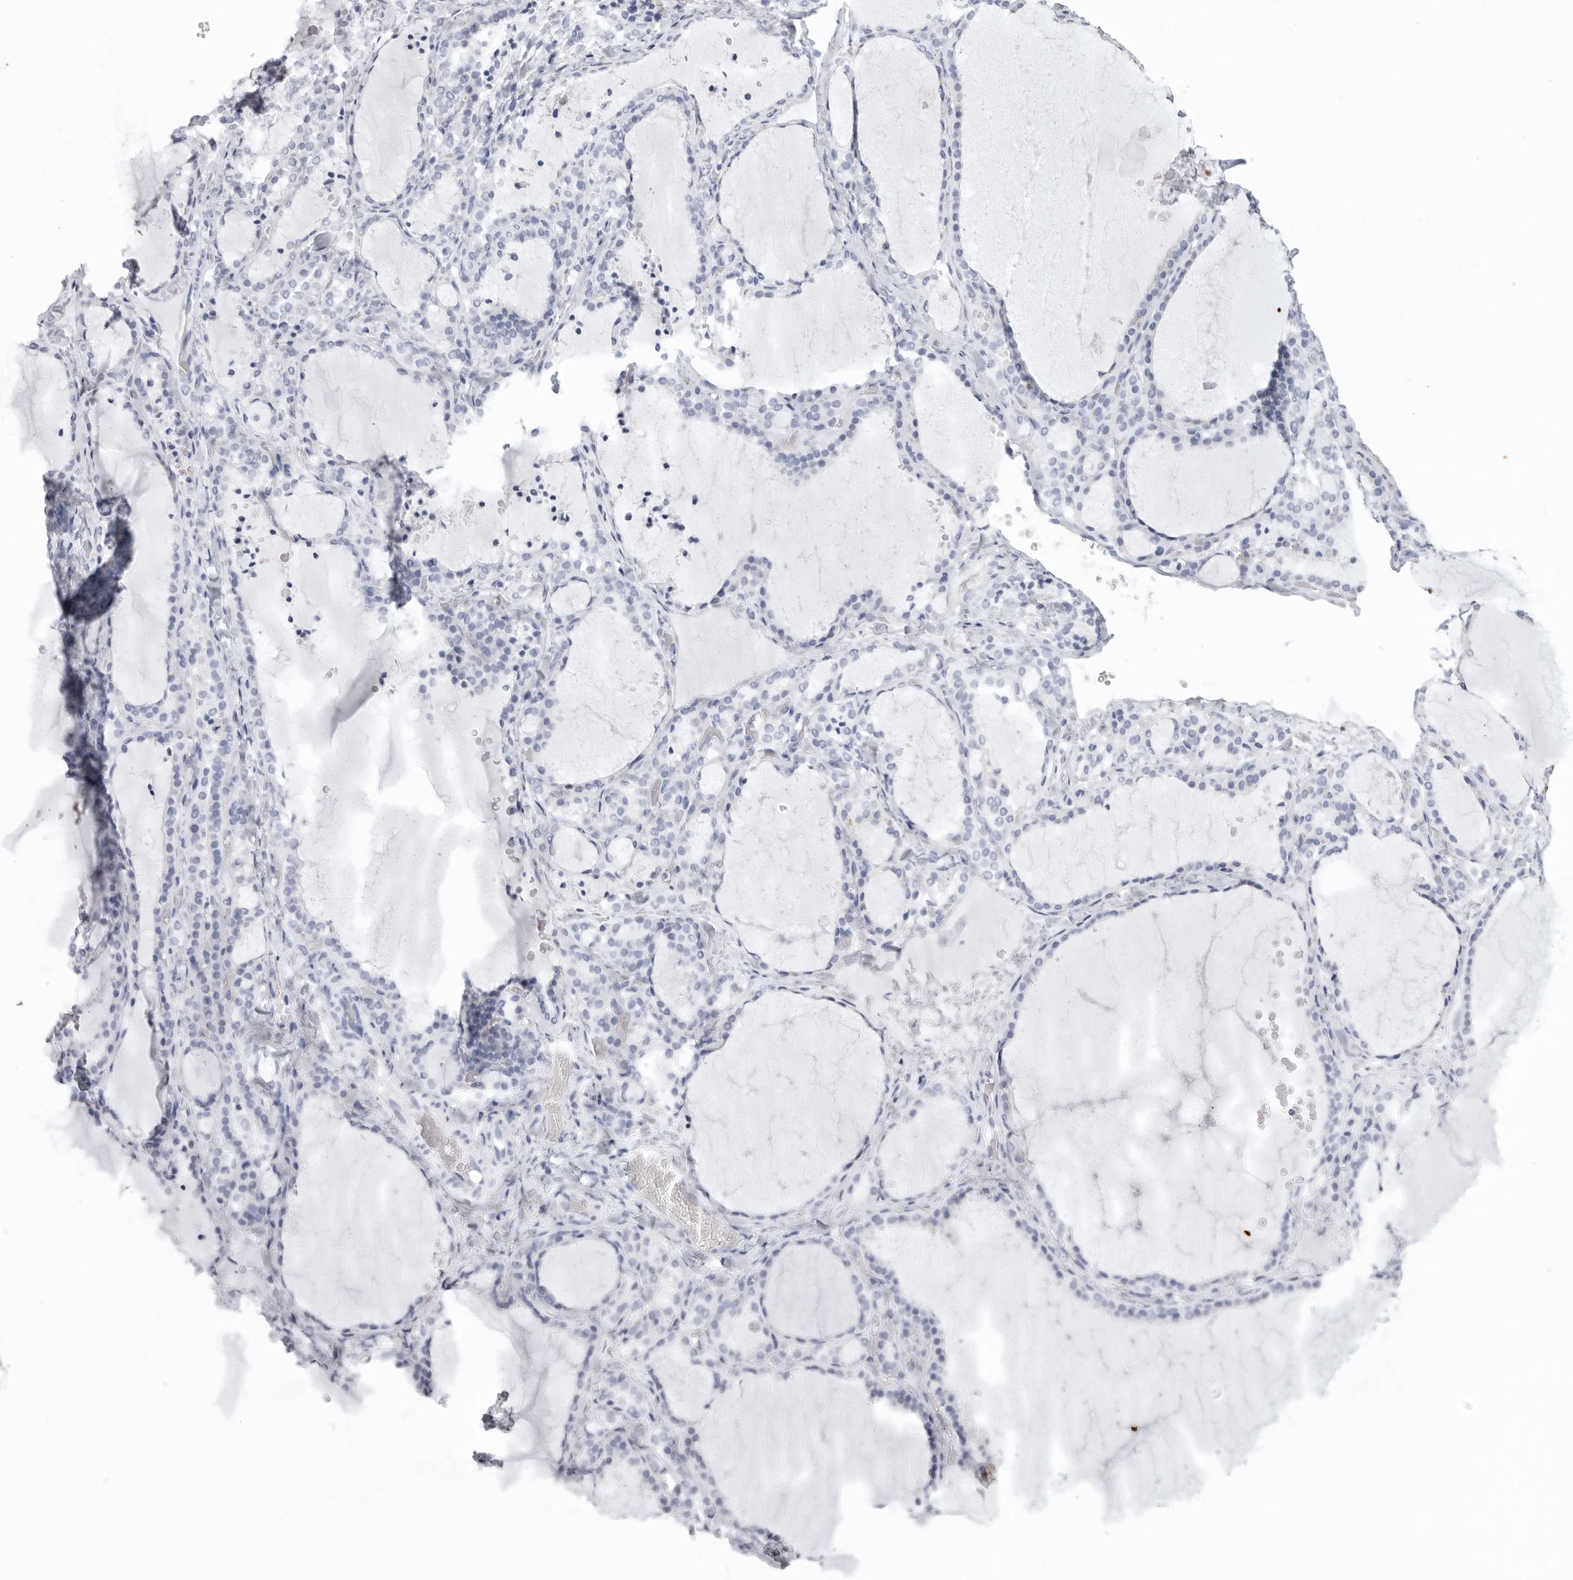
{"staining": {"intensity": "negative", "quantity": "none", "location": "none"}, "tissue": "thyroid gland", "cell_type": "Glandular cells", "image_type": "normal", "snomed": [{"axis": "morphology", "description": "Normal tissue, NOS"}, {"axis": "topography", "description": "Thyroid gland"}], "caption": "IHC histopathology image of unremarkable thyroid gland: human thyroid gland stained with DAB (3,3'-diaminobenzidine) demonstrates no significant protein staining in glandular cells.", "gene": "KLK9", "patient": {"sex": "female", "age": 22}}